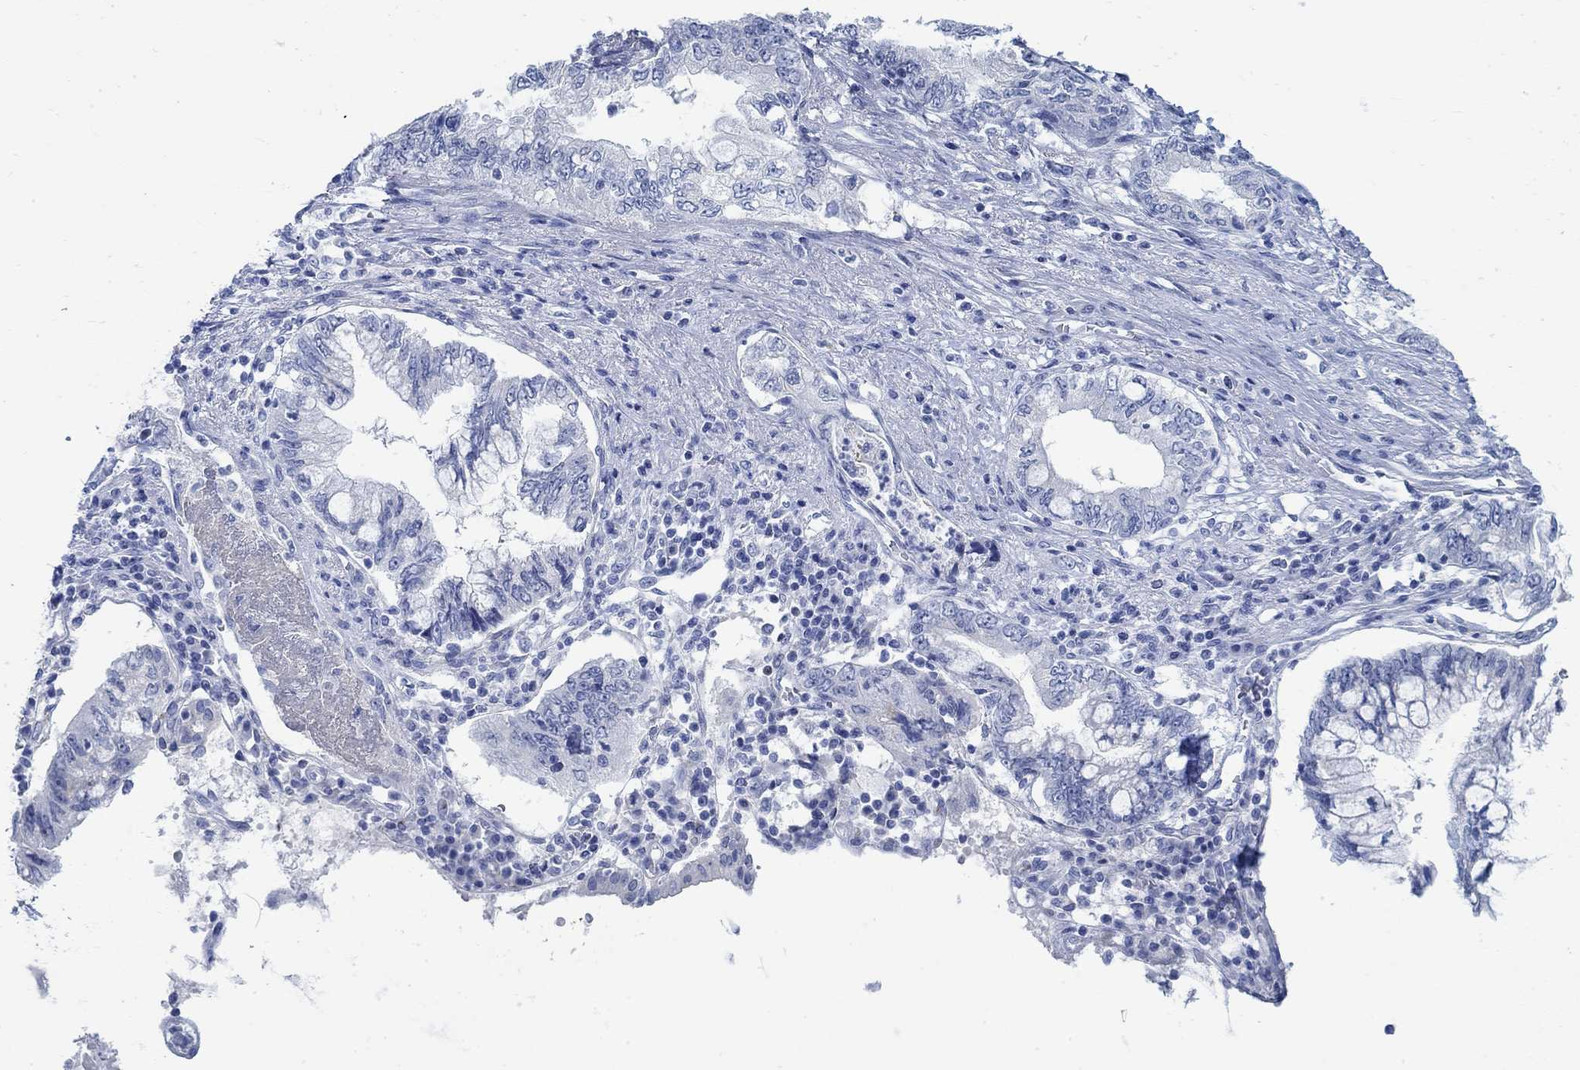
{"staining": {"intensity": "negative", "quantity": "none", "location": "none"}, "tissue": "pancreatic cancer", "cell_type": "Tumor cells", "image_type": "cancer", "snomed": [{"axis": "morphology", "description": "Adenocarcinoma, NOS"}, {"axis": "topography", "description": "Pancreas"}], "caption": "Tumor cells show no significant protein expression in adenocarcinoma (pancreatic).", "gene": "RBM20", "patient": {"sex": "female", "age": 73}}